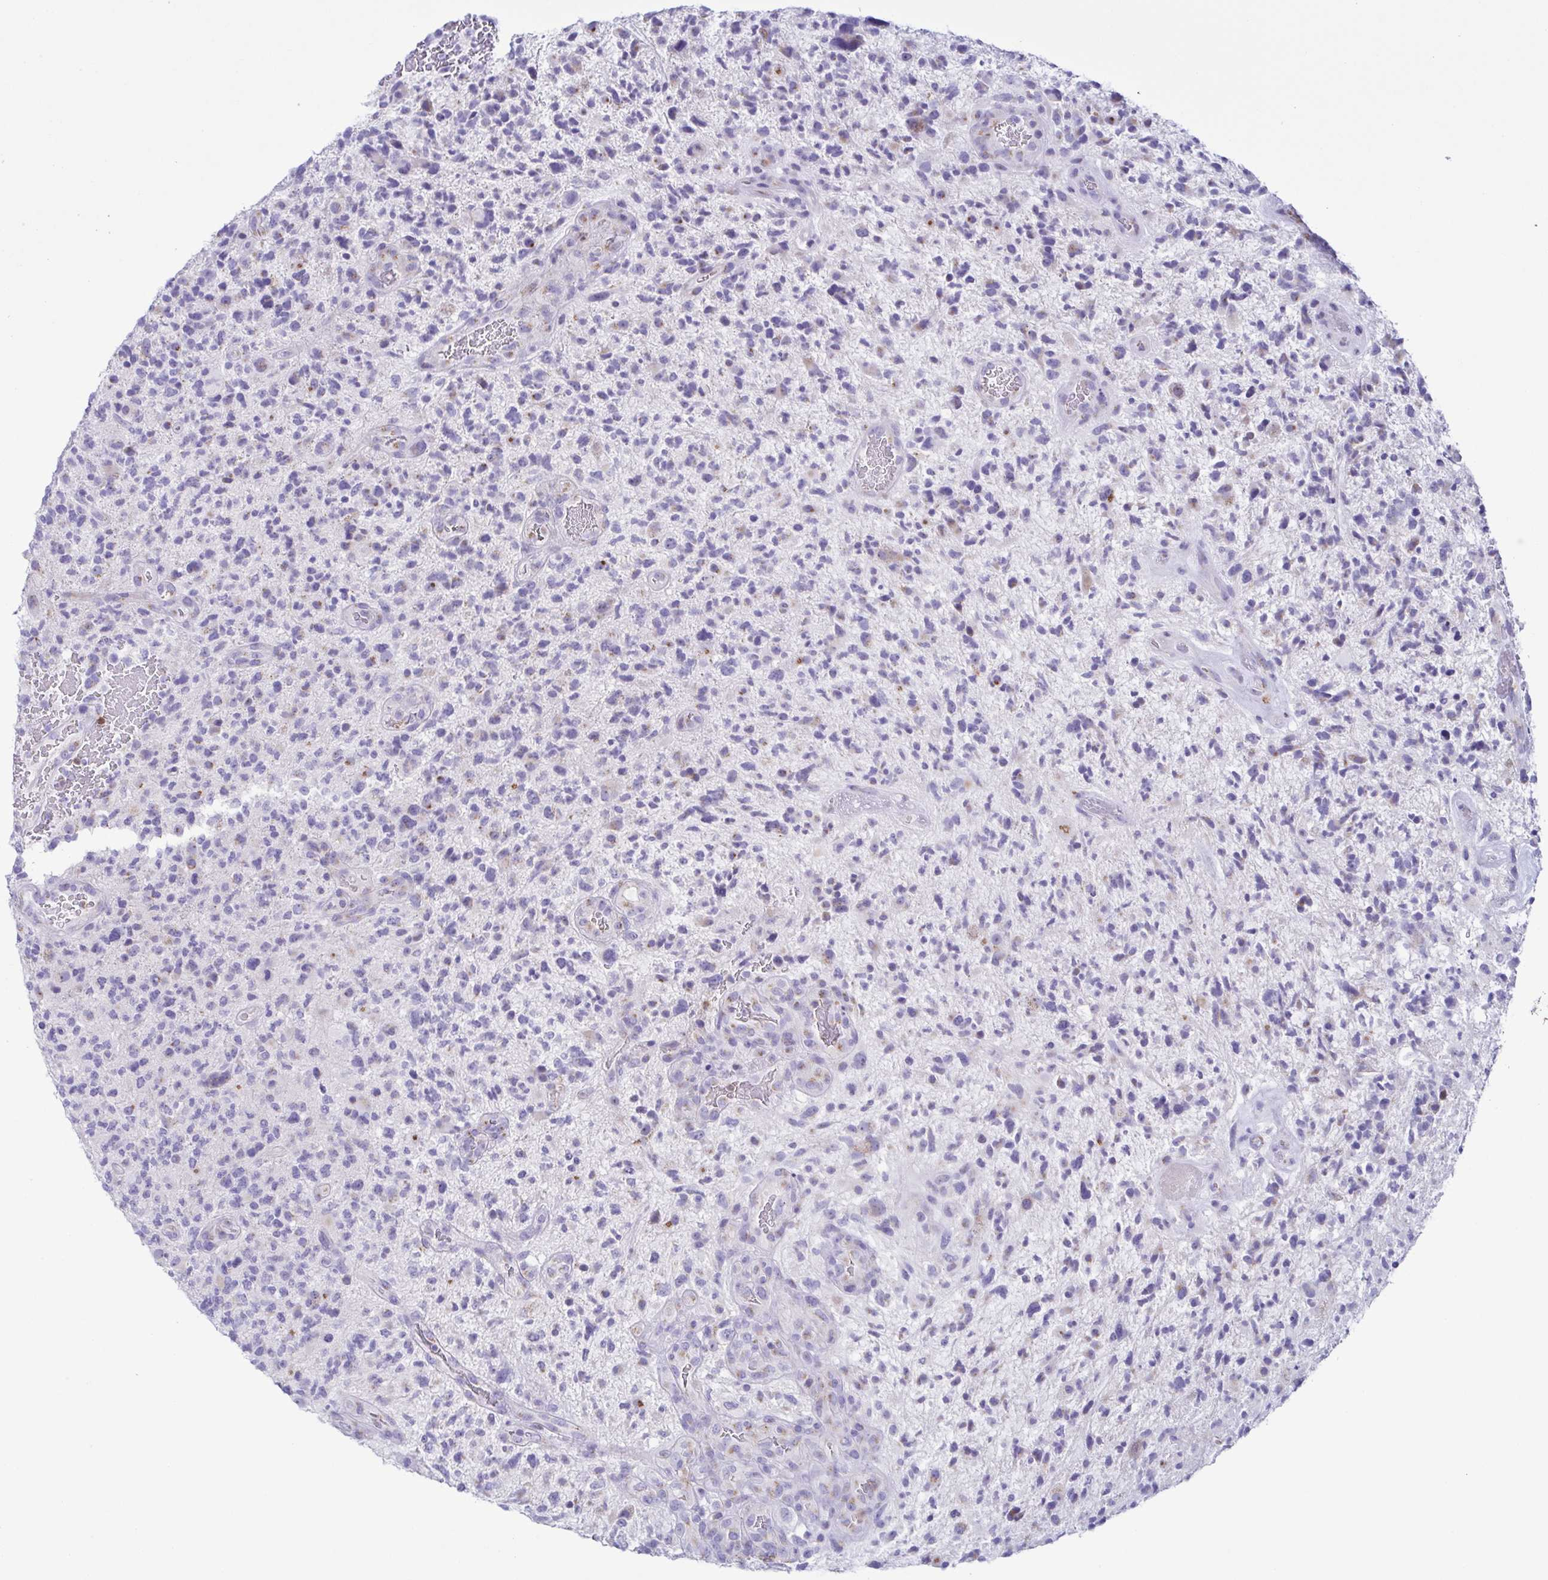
{"staining": {"intensity": "negative", "quantity": "none", "location": "none"}, "tissue": "glioma", "cell_type": "Tumor cells", "image_type": "cancer", "snomed": [{"axis": "morphology", "description": "Glioma, malignant, High grade"}, {"axis": "topography", "description": "Brain"}], "caption": "The micrograph displays no significant expression in tumor cells of glioma.", "gene": "AZU1", "patient": {"sex": "female", "age": 71}}